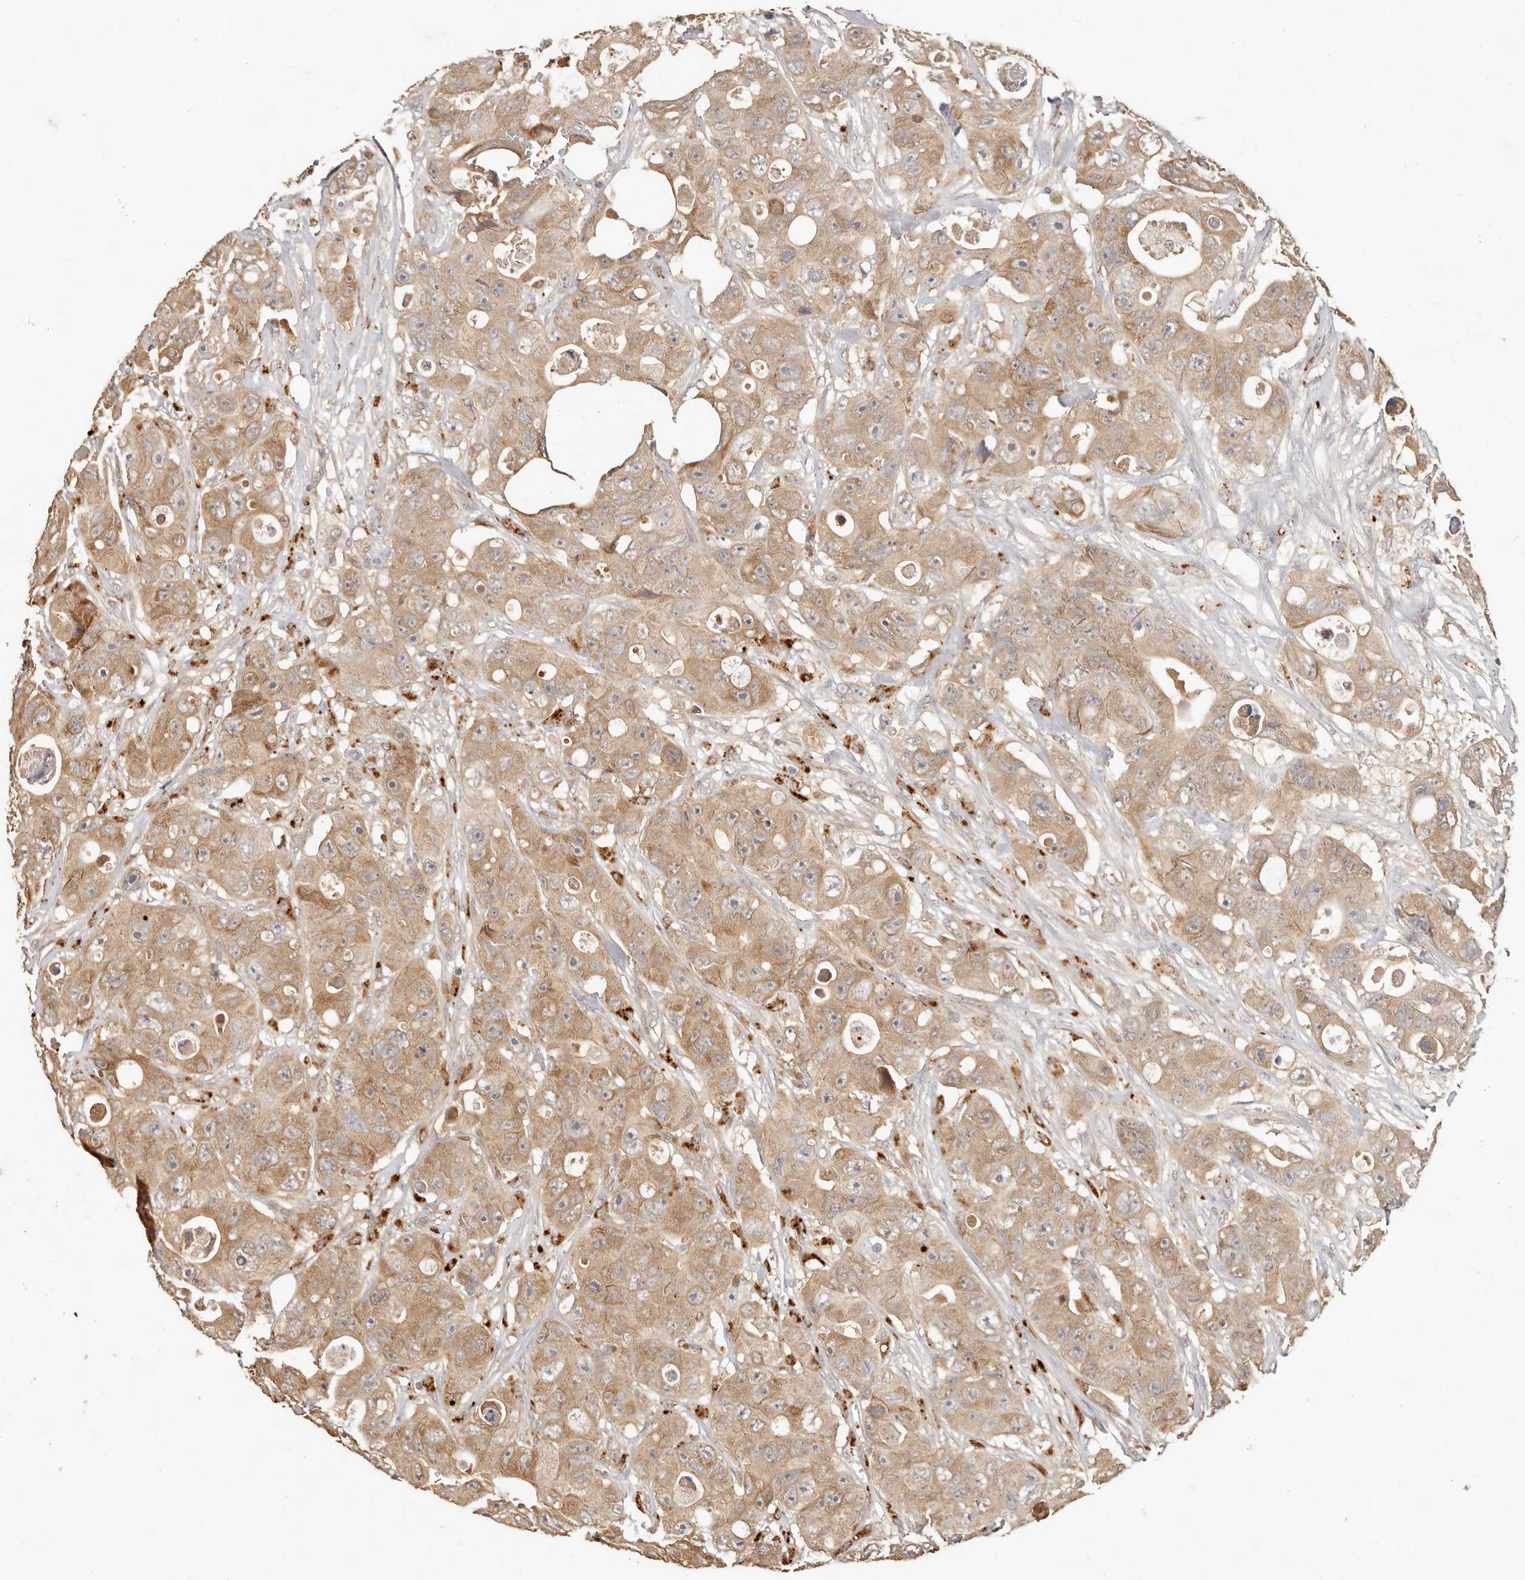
{"staining": {"intensity": "moderate", "quantity": ">75%", "location": "cytoplasmic/membranous"}, "tissue": "colorectal cancer", "cell_type": "Tumor cells", "image_type": "cancer", "snomed": [{"axis": "morphology", "description": "Adenocarcinoma, NOS"}, {"axis": "topography", "description": "Colon"}], "caption": "A histopathology image showing moderate cytoplasmic/membranous staining in approximately >75% of tumor cells in colorectal adenocarcinoma, as visualized by brown immunohistochemical staining.", "gene": "MTFR2", "patient": {"sex": "female", "age": 46}}